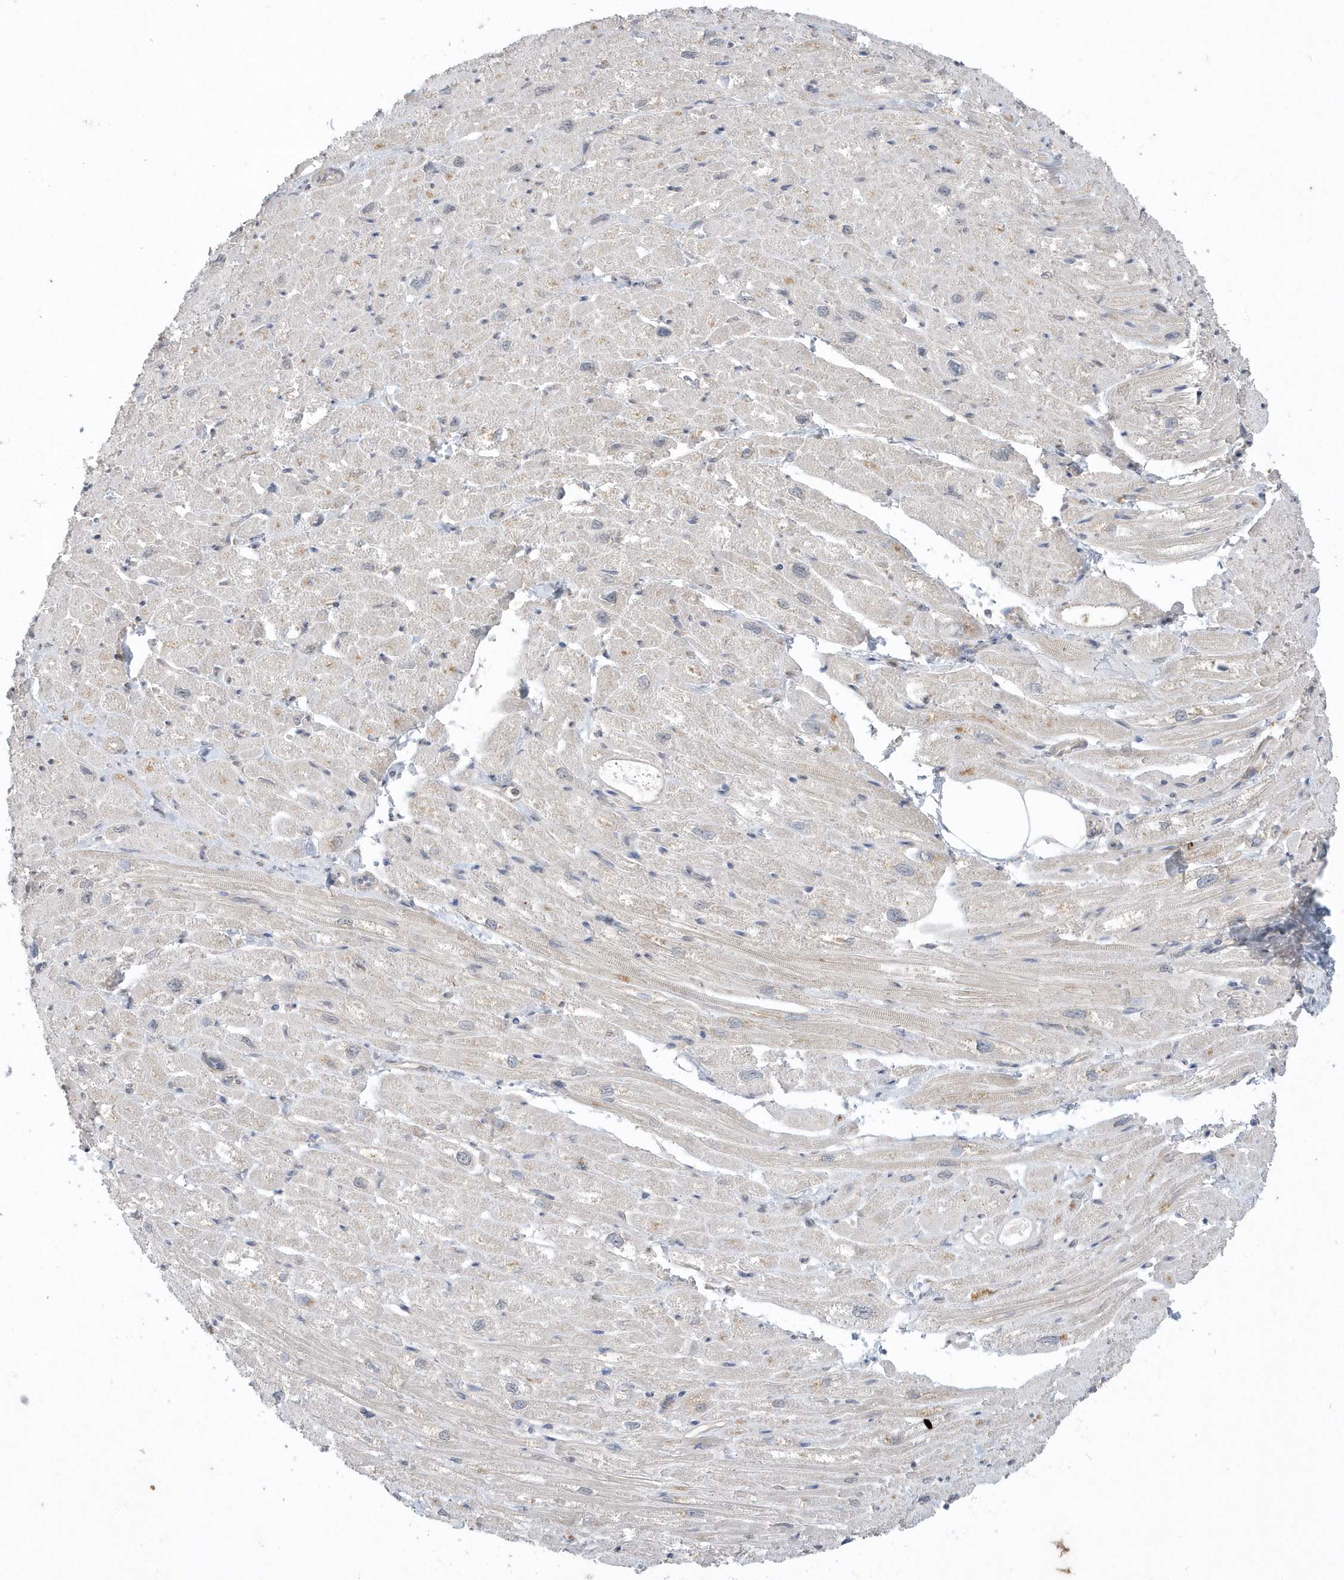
{"staining": {"intensity": "moderate", "quantity": "<25%", "location": "cytoplasmic/membranous"}, "tissue": "heart muscle", "cell_type": "Cardiomyocytes", "image_type": "normal", "snomed": [{"axis": "morphology", "description": "Normal tissue, NOS"}, {"axis": "topography", "description": "Heart"}], "caption": "Cardiomyocytes demonstrate low levels of moderate cytoplasmic/membranous expression in approximately <25% of cells in unremarkable human heart muscle.", "gene": "AKR7A2", "patient": {"sex": "male", "age": 50}}